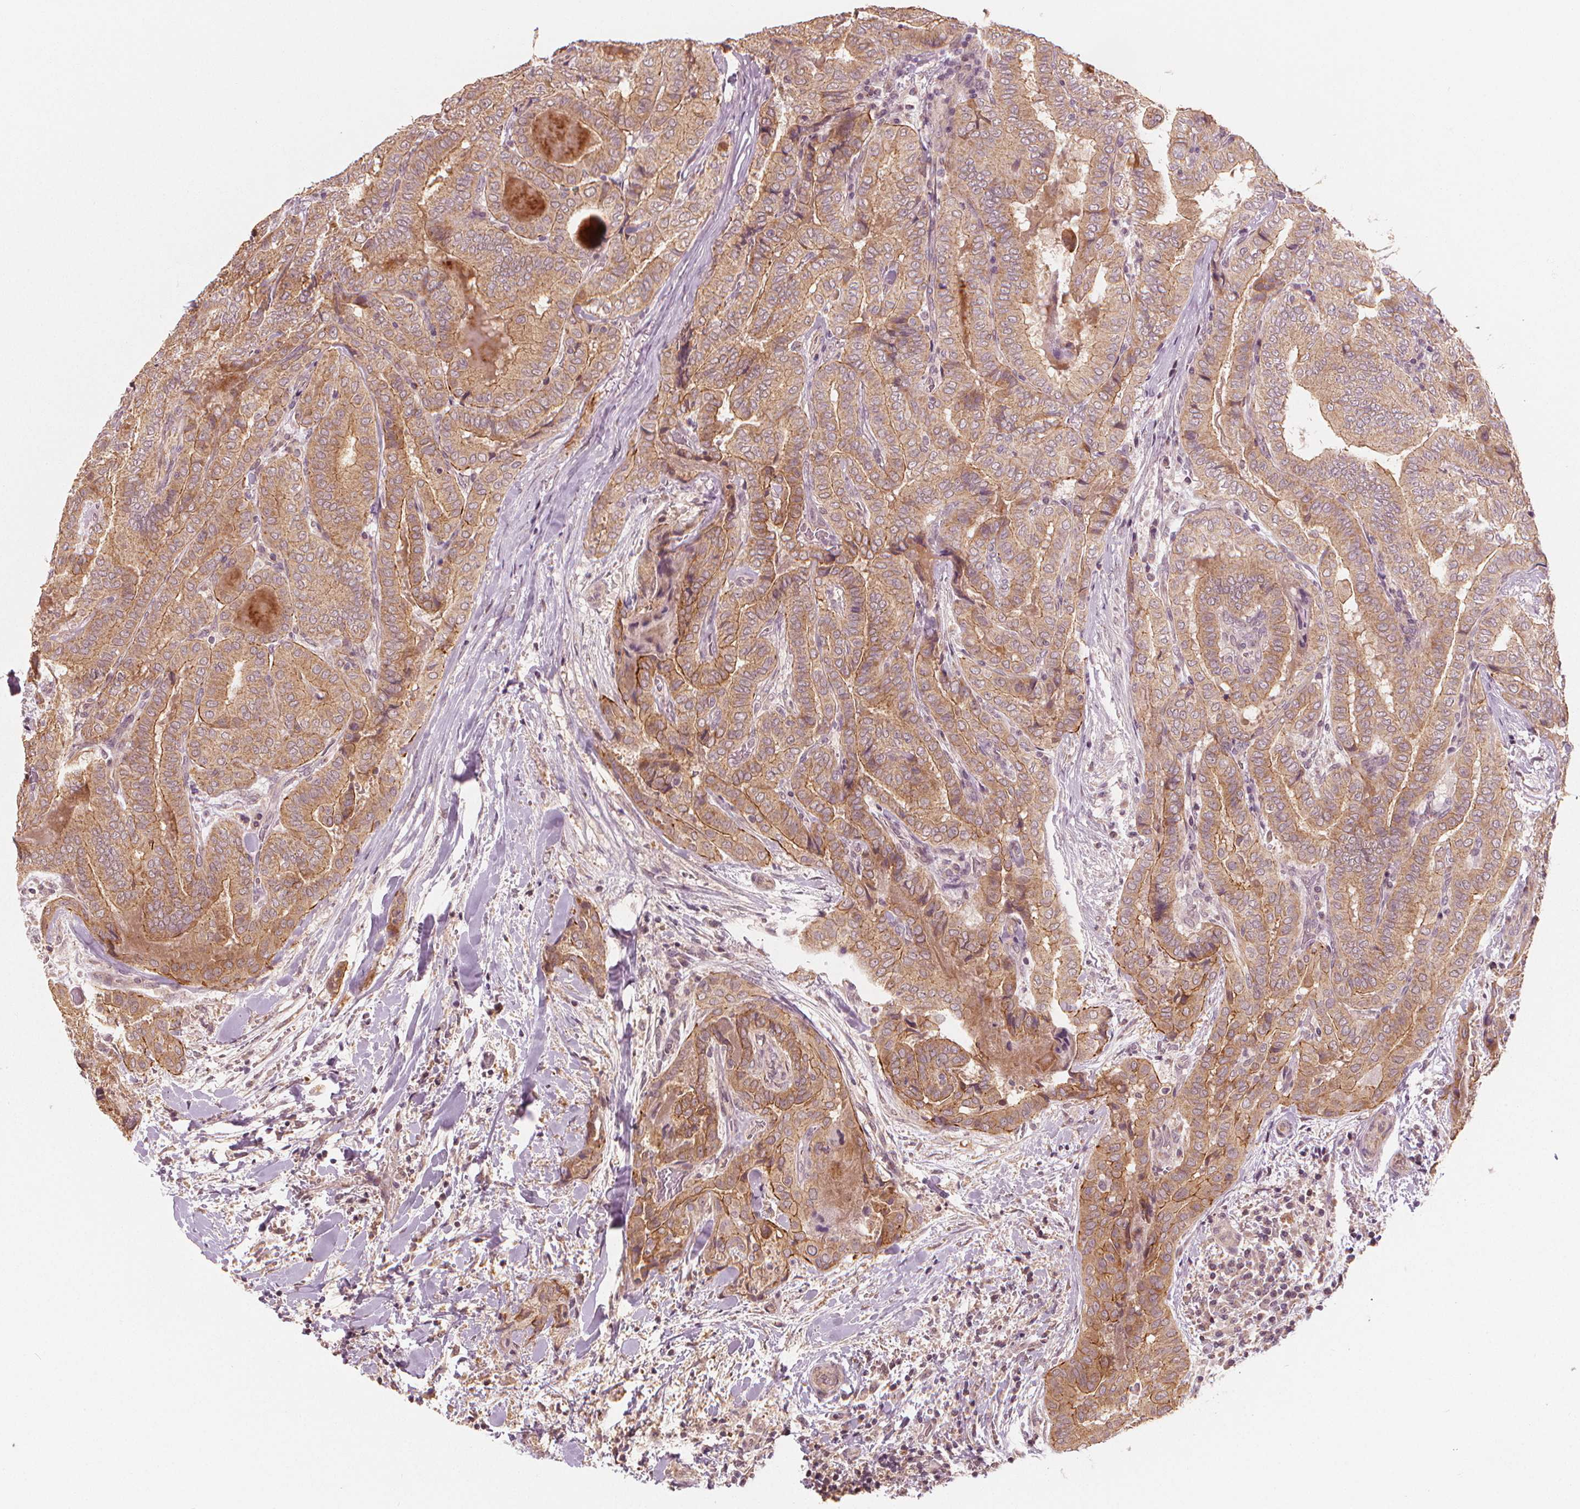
{"staining": {"intensity": "moderate", "quantity": ">75%", "location": "cytoplasmic/membranous"}, "tissue": "thyroid cancer", "cell_type": "Tumor cells", "image_type": "cancer", "snomed": [{"axis": "morphology", "description": "Papillary adenocarcinoma, NOS"}, {"axis": "topography", "description": "Thyroid gland"}], "caption": "Tumor cells display medium levels of moderate cytoplasmic/membranous positivity in approximately >75% of cells in human papillary adenocarcinoma (thyroid).", "gene": "CLBA1", "patient": {"sex": "female", "age": 61}}